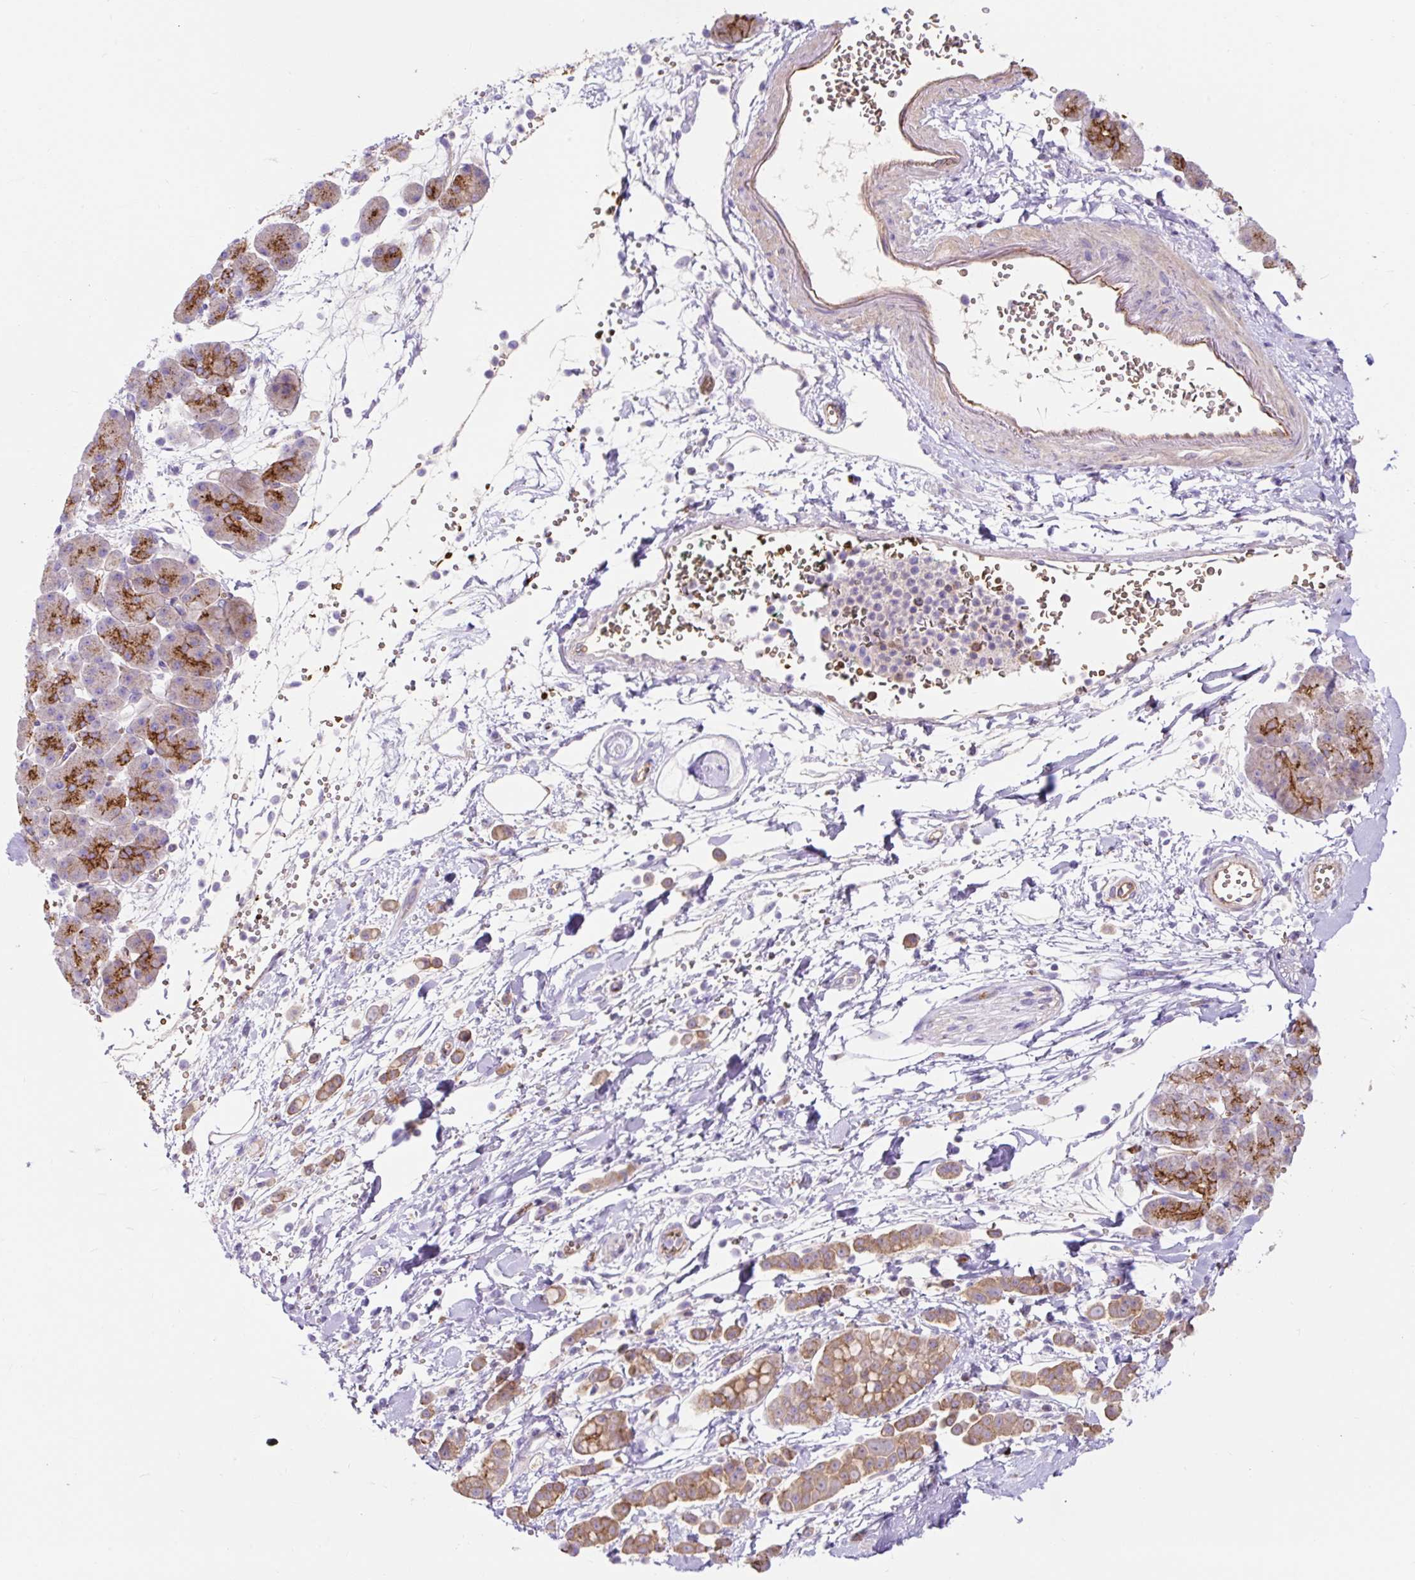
{"staining": {"intensity": "moderate", "quantity": ">75%", "location": "cytoplasmic/membranous"}, "tissue": "pancreatic cancer", "cell_type": "Tumor cells", "image_type": "cancer", "snomed": [{"axis": "morphology", "description": "Normal tissue, NOS"}, {"axis": "morphology", "description": "Adenocarcinoma, NOS"}, {"axis": "topography", "description": "Pancreas"}], "caption": "A micrograph of human adenocarcinoma (pancreatic) stained for a protein reveals moderate cytoplasmic/membranous brown staining in tumor cells.", "gene": "HIP1R", "patient": {"sex": "female", "age": 64}}